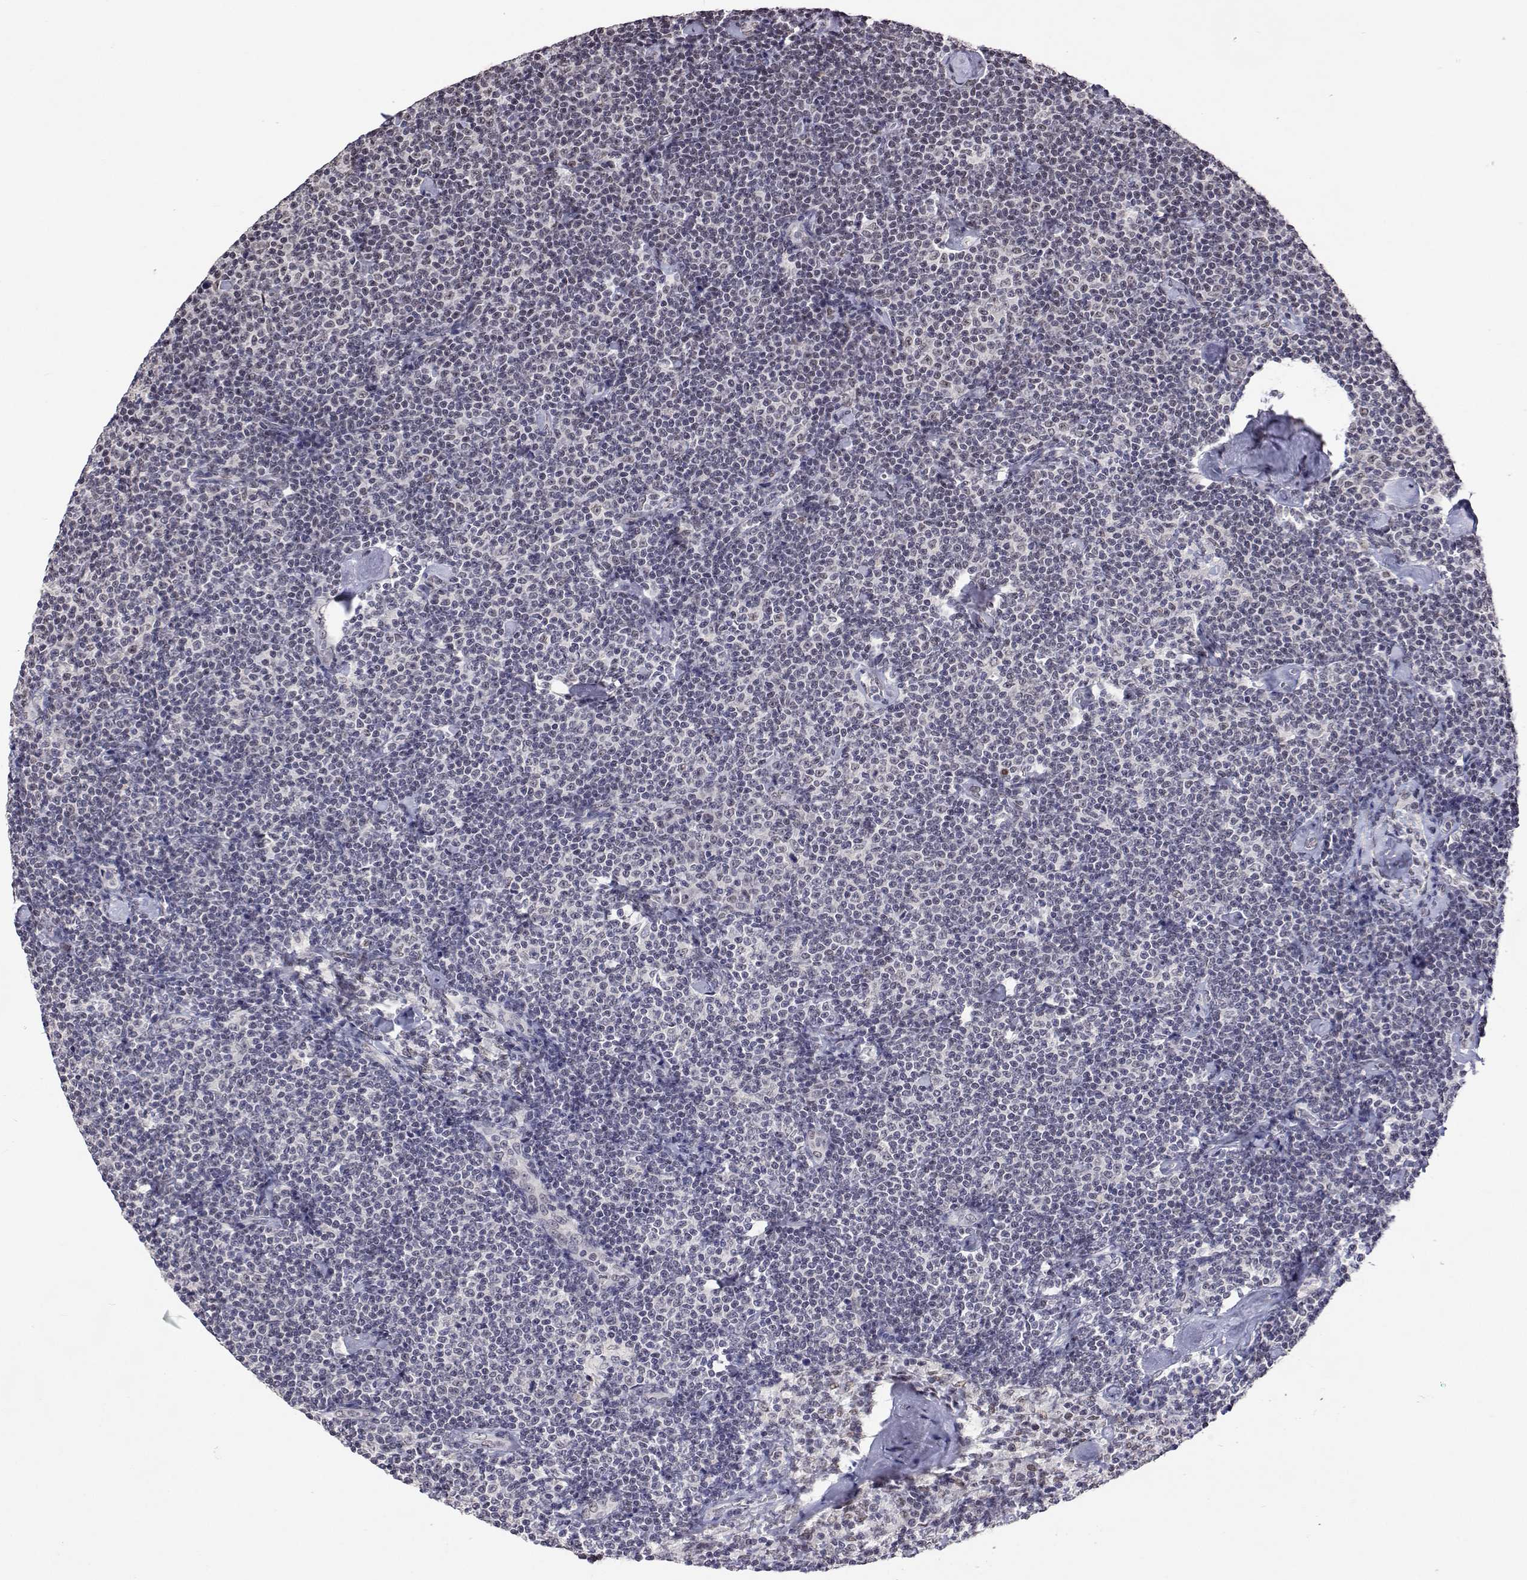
{"staining": {"intensity": "negative", "quantity": "none", "location": "none"}, "tissue": "lymphoma", "cell_type": "Tumor cells", "image_type": "cancer", "snomed": [{"axis": "morphology", "description": "Malignant lymphoma, non-Hodgkin's type, Low grade"}, {"axis": "topography", "description": "Lymph node"}], "caption": "High power microscopy photomicrograph of an IHC histopathology image of lymphoma, revealing no significant staining in tumor cells.", "gene": "HNRNPA0", "patient": {"sex": "male", "age": 81}}